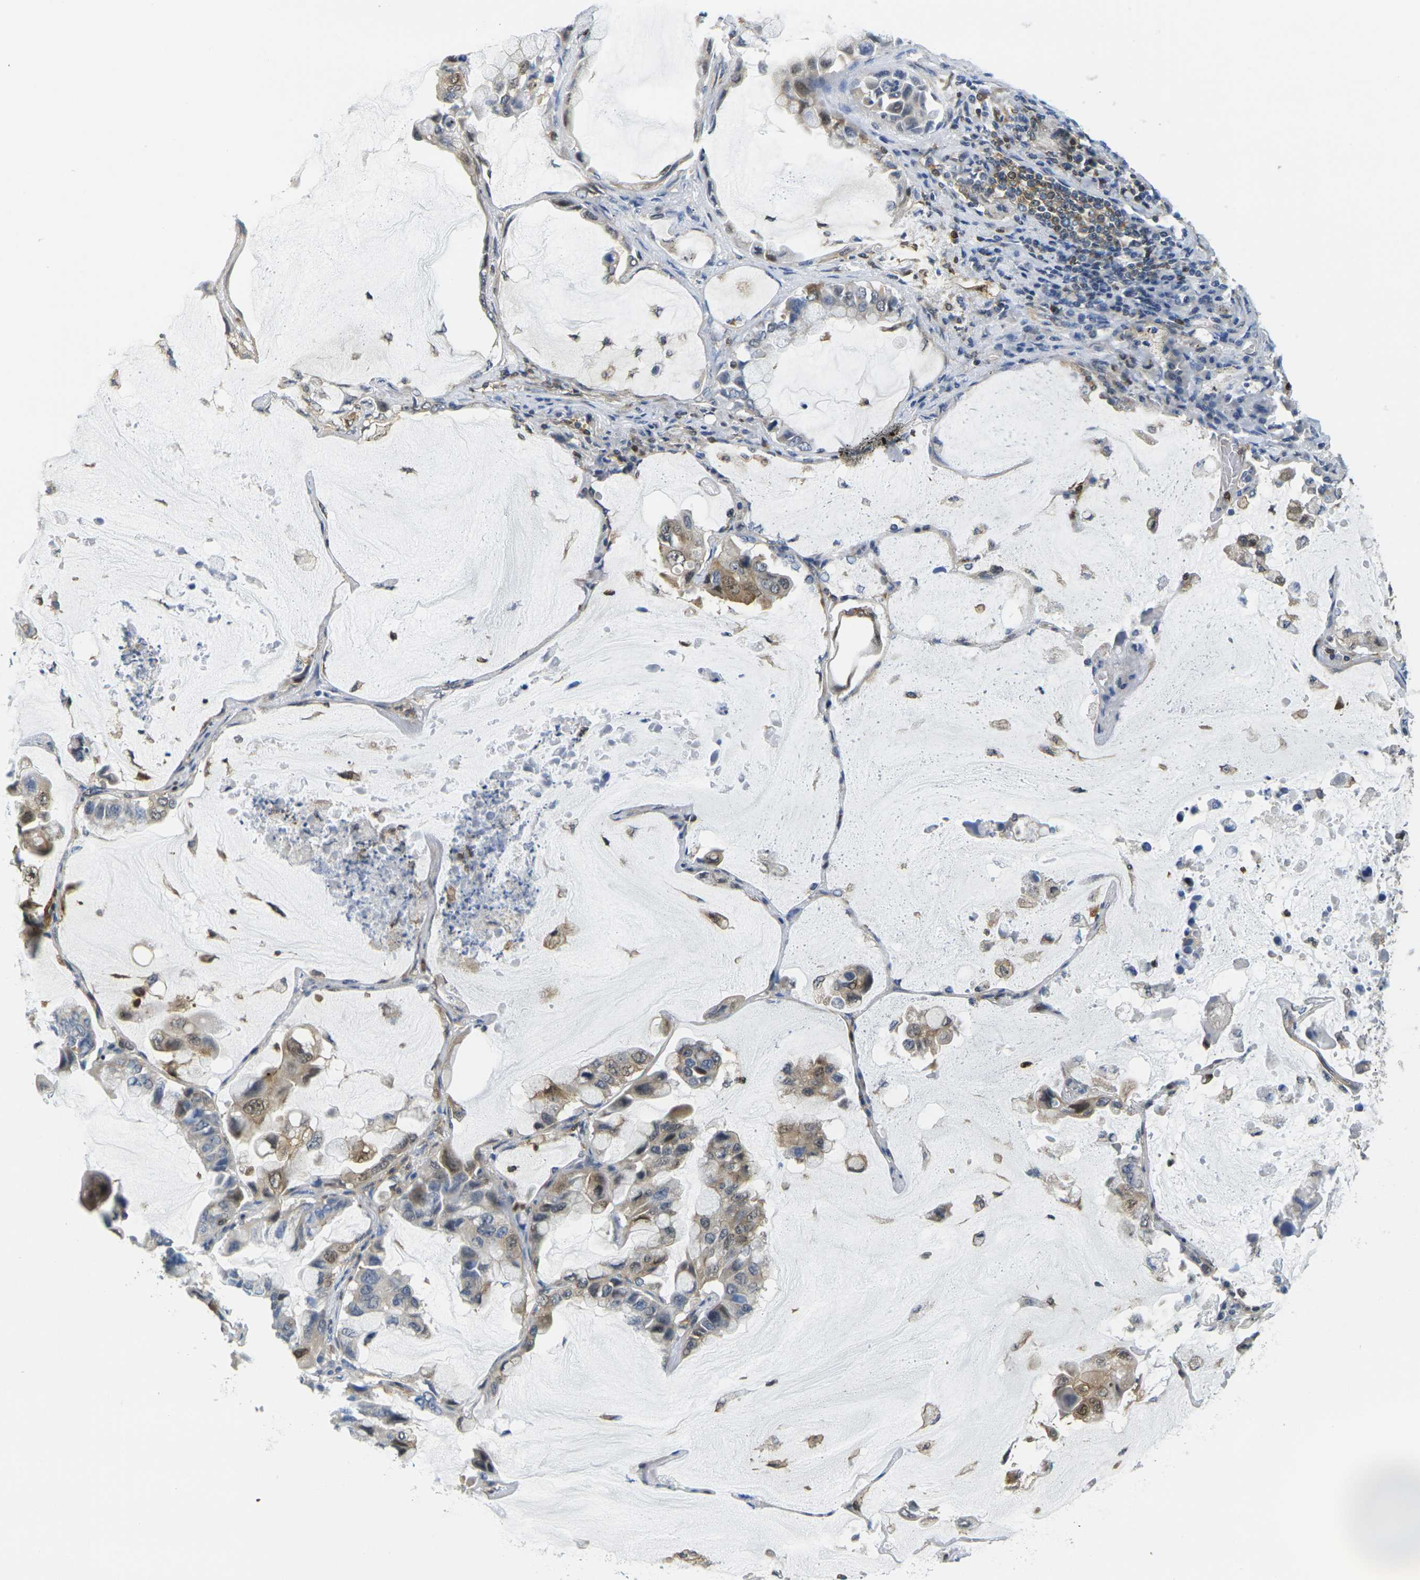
{"staining": {"intensity": "moderate", "quantity": "25%-75%", "location": "cytoplasmic/membranous,nuclear"}, "tissue": "lung cancer", "cell_type": "Tumor cells", "image_type": "cancer", "snomed": [{"axis": "morphology", "description": "Adenocarcinoma, NOS"}, {"axis": "topography", "description": "Lung"}], "caption": "Human lung cancer stained with a brown dye displays moderate cytoplasmic/membranous and nuclear positive expression in approximately 25%-75% of tumor cells.", "gene": "LASP1", "patient": {"sex": "male", "age": 64}}